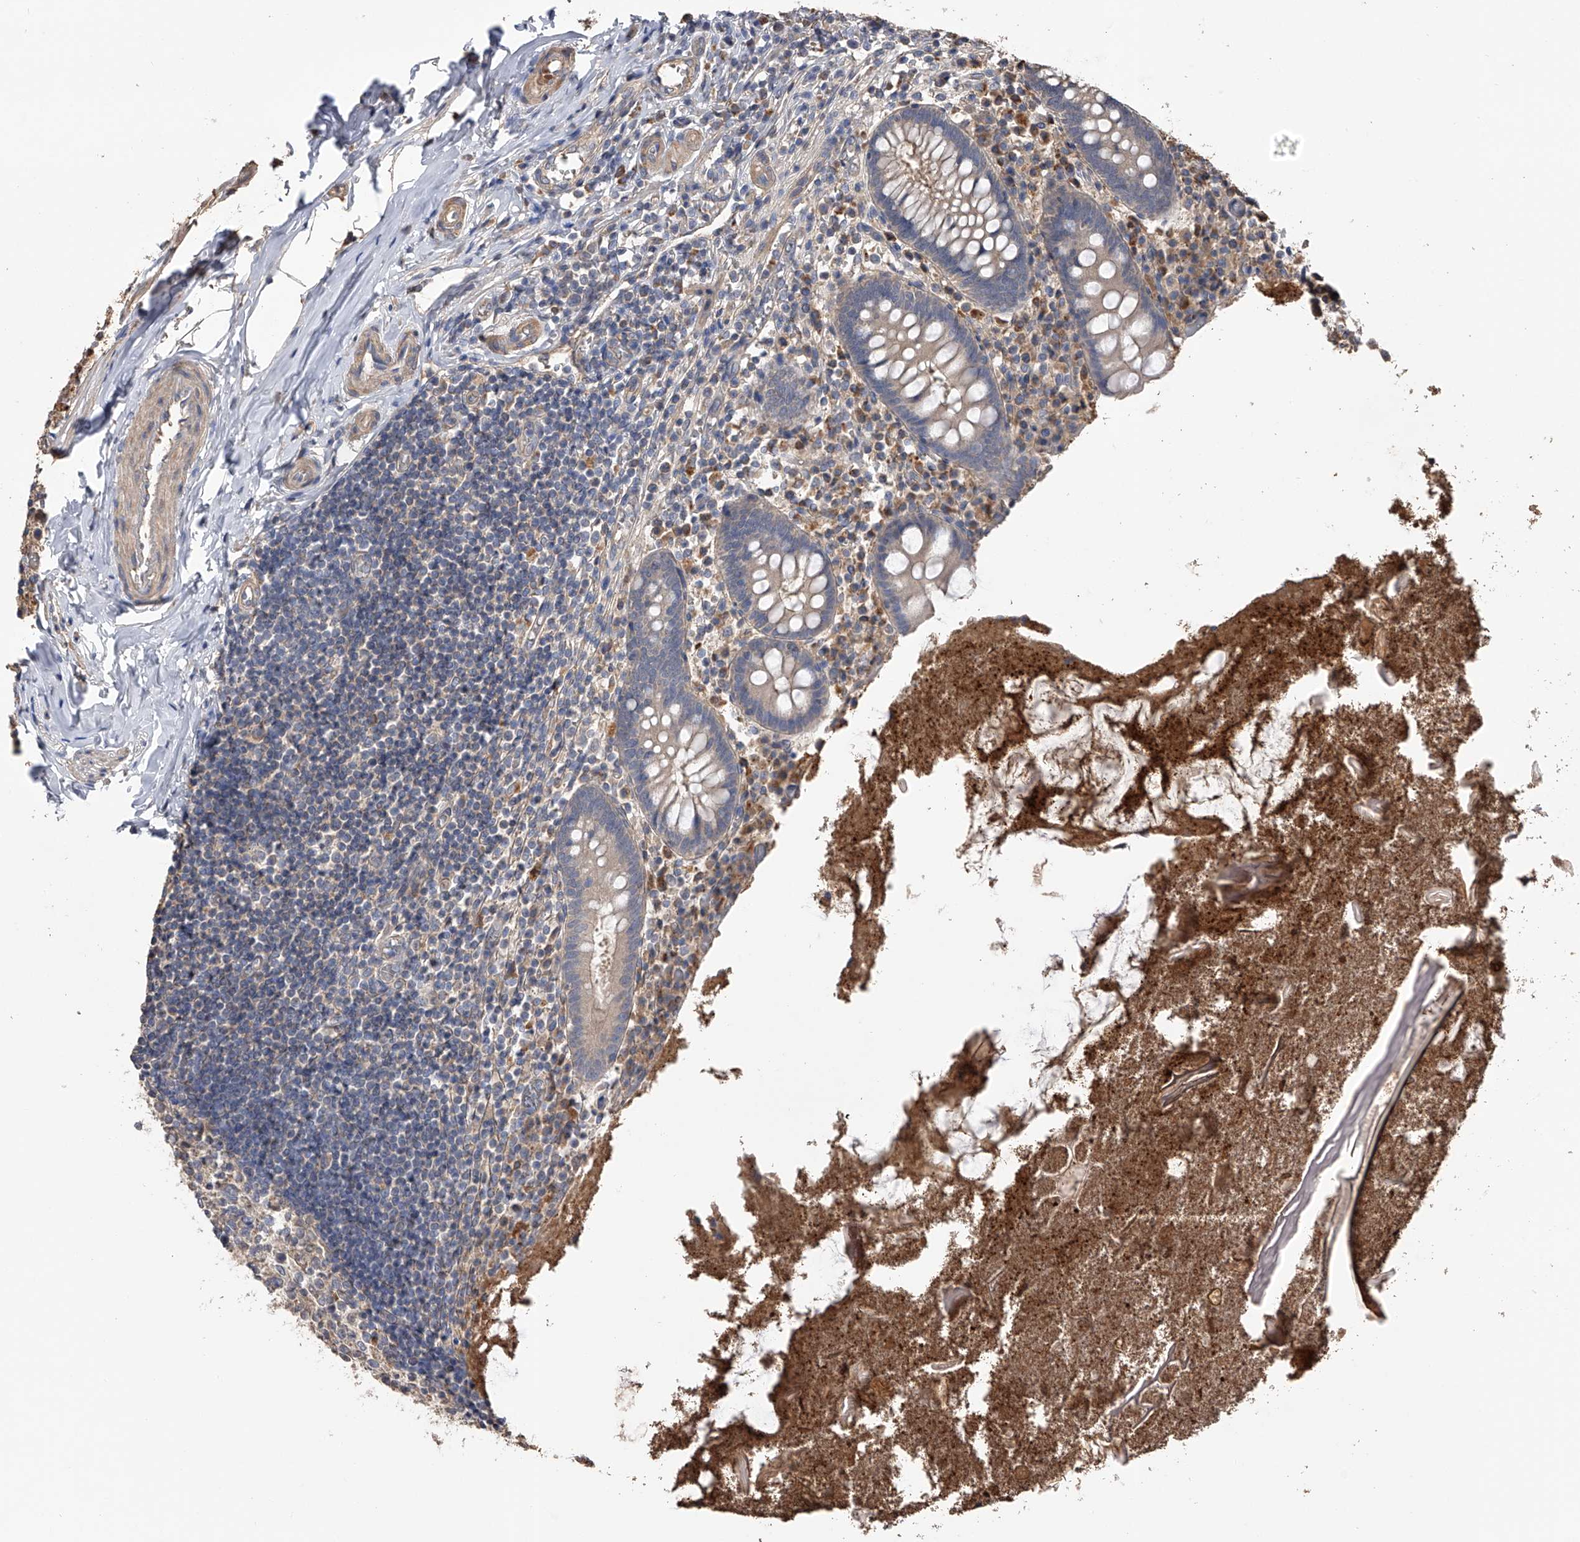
{"staining": {"intensity": "moderate", "quantity": "25%-75%", "location": "cytoplasmic/membranous"}, "tissue": "appendix", "cell_type": "Glandular cells", "image_type": "normal", "snomed": [{"axis": "morphology", "description": "Normal tissue, NOS"}, {"axis": "topography", "description": "Appendix"}], "caption": "A histopathology image of human appendix stained for a protein demonstrates moderate cytoplasmic/membranous brown staining in glandular cells.", "gene": "CFAP298", "patient": {"sex": "female", "age": 17}}